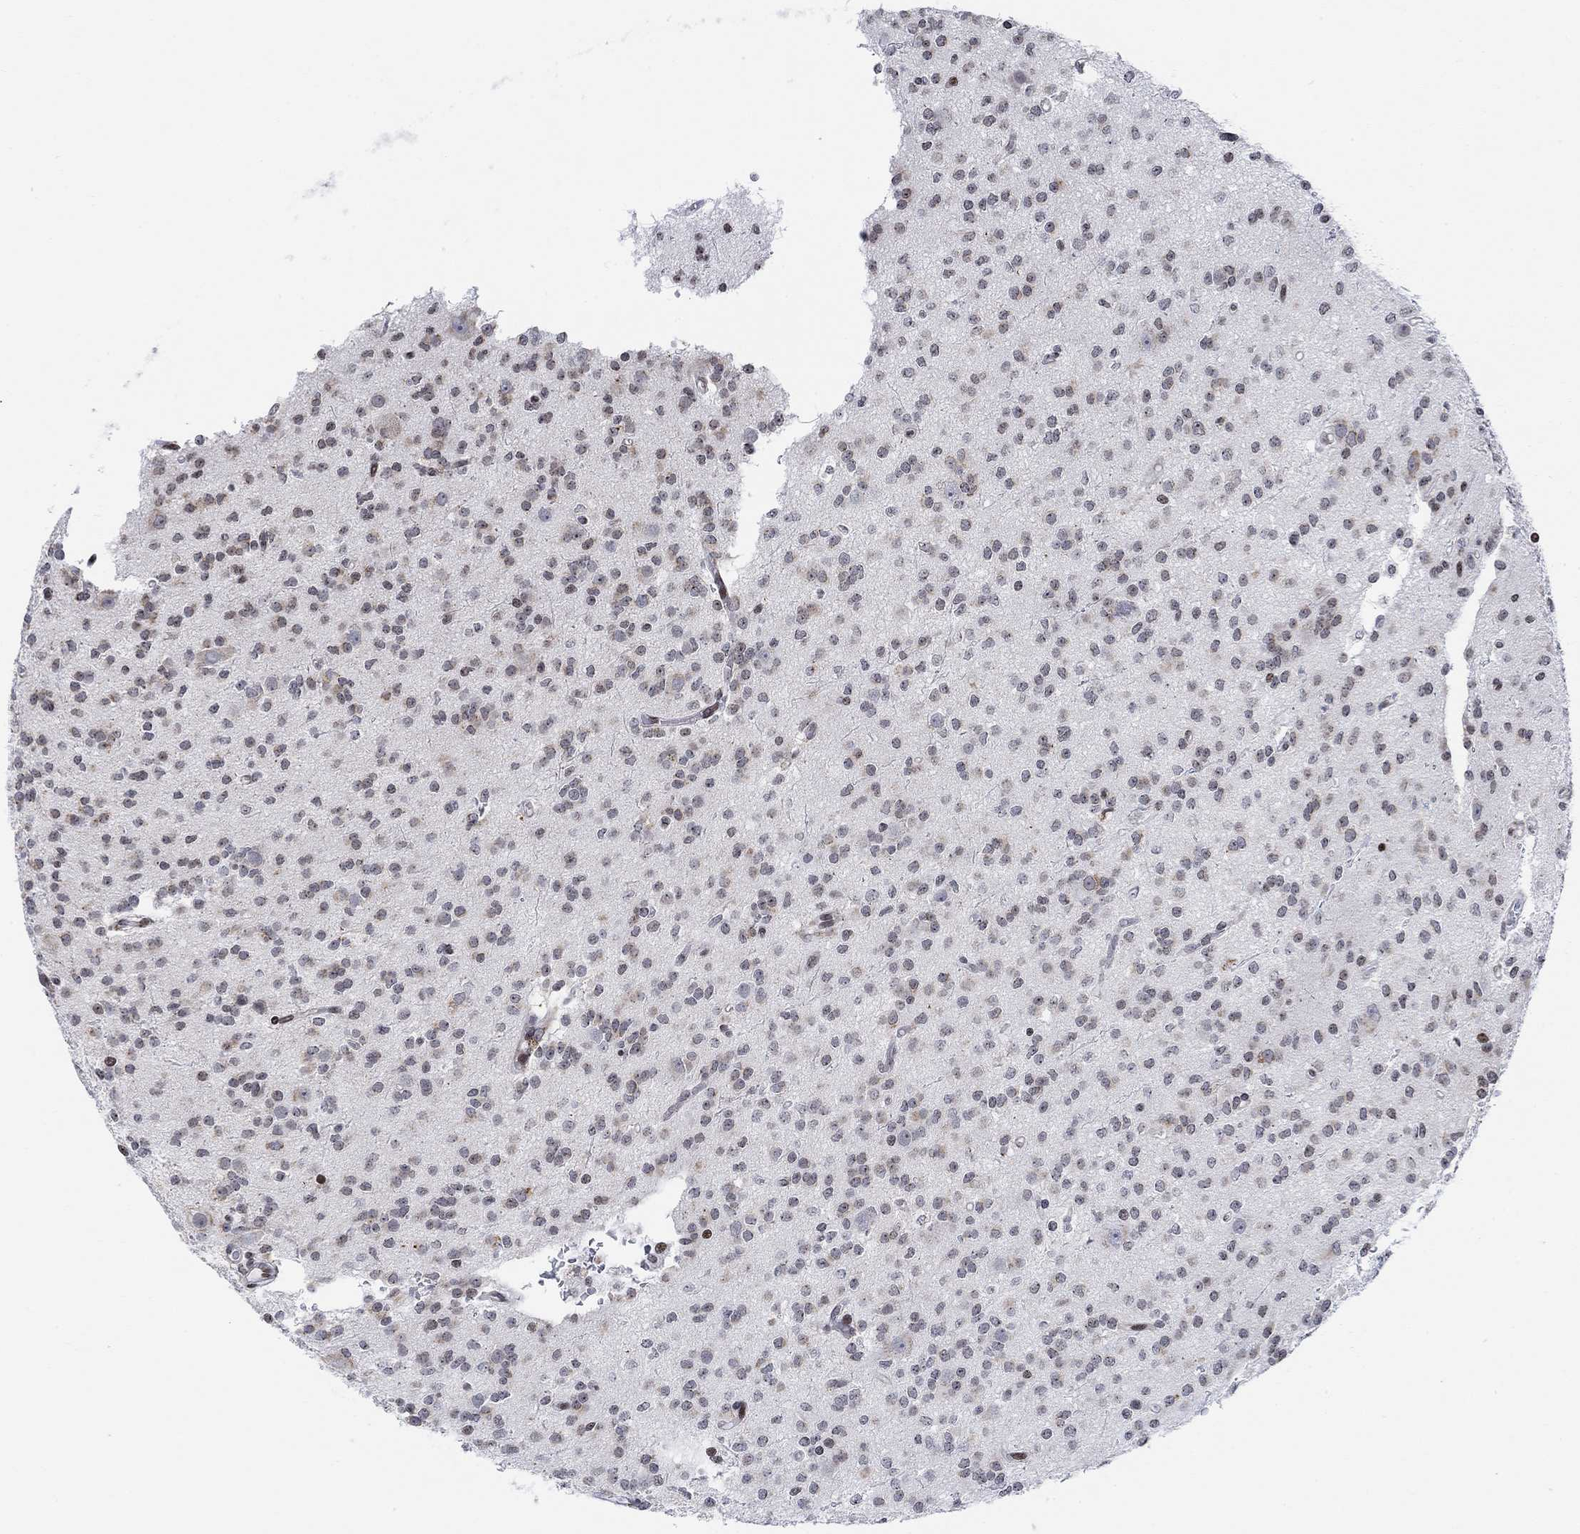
{"staining": {"intensity": "moderate", "quantity": "<25%", "location": "nuclear"}, "tissue": "glioma", "cell_type": "Tumor cells", "image_type": "cancer", "snomed": [{"axis": "morphology", "description": "Glioma, malignant, Low grade"}, {"axis": "topography", "description": "Brain"}], "caption": "An IHC image of tumor tissue is shown. Protein staining in brown highlights moderate nuclear positivity in malignant low-grade glioma within tumor cells.", "gene": "ABHD14A", "patient": {"sex": "male", "age": 27}}